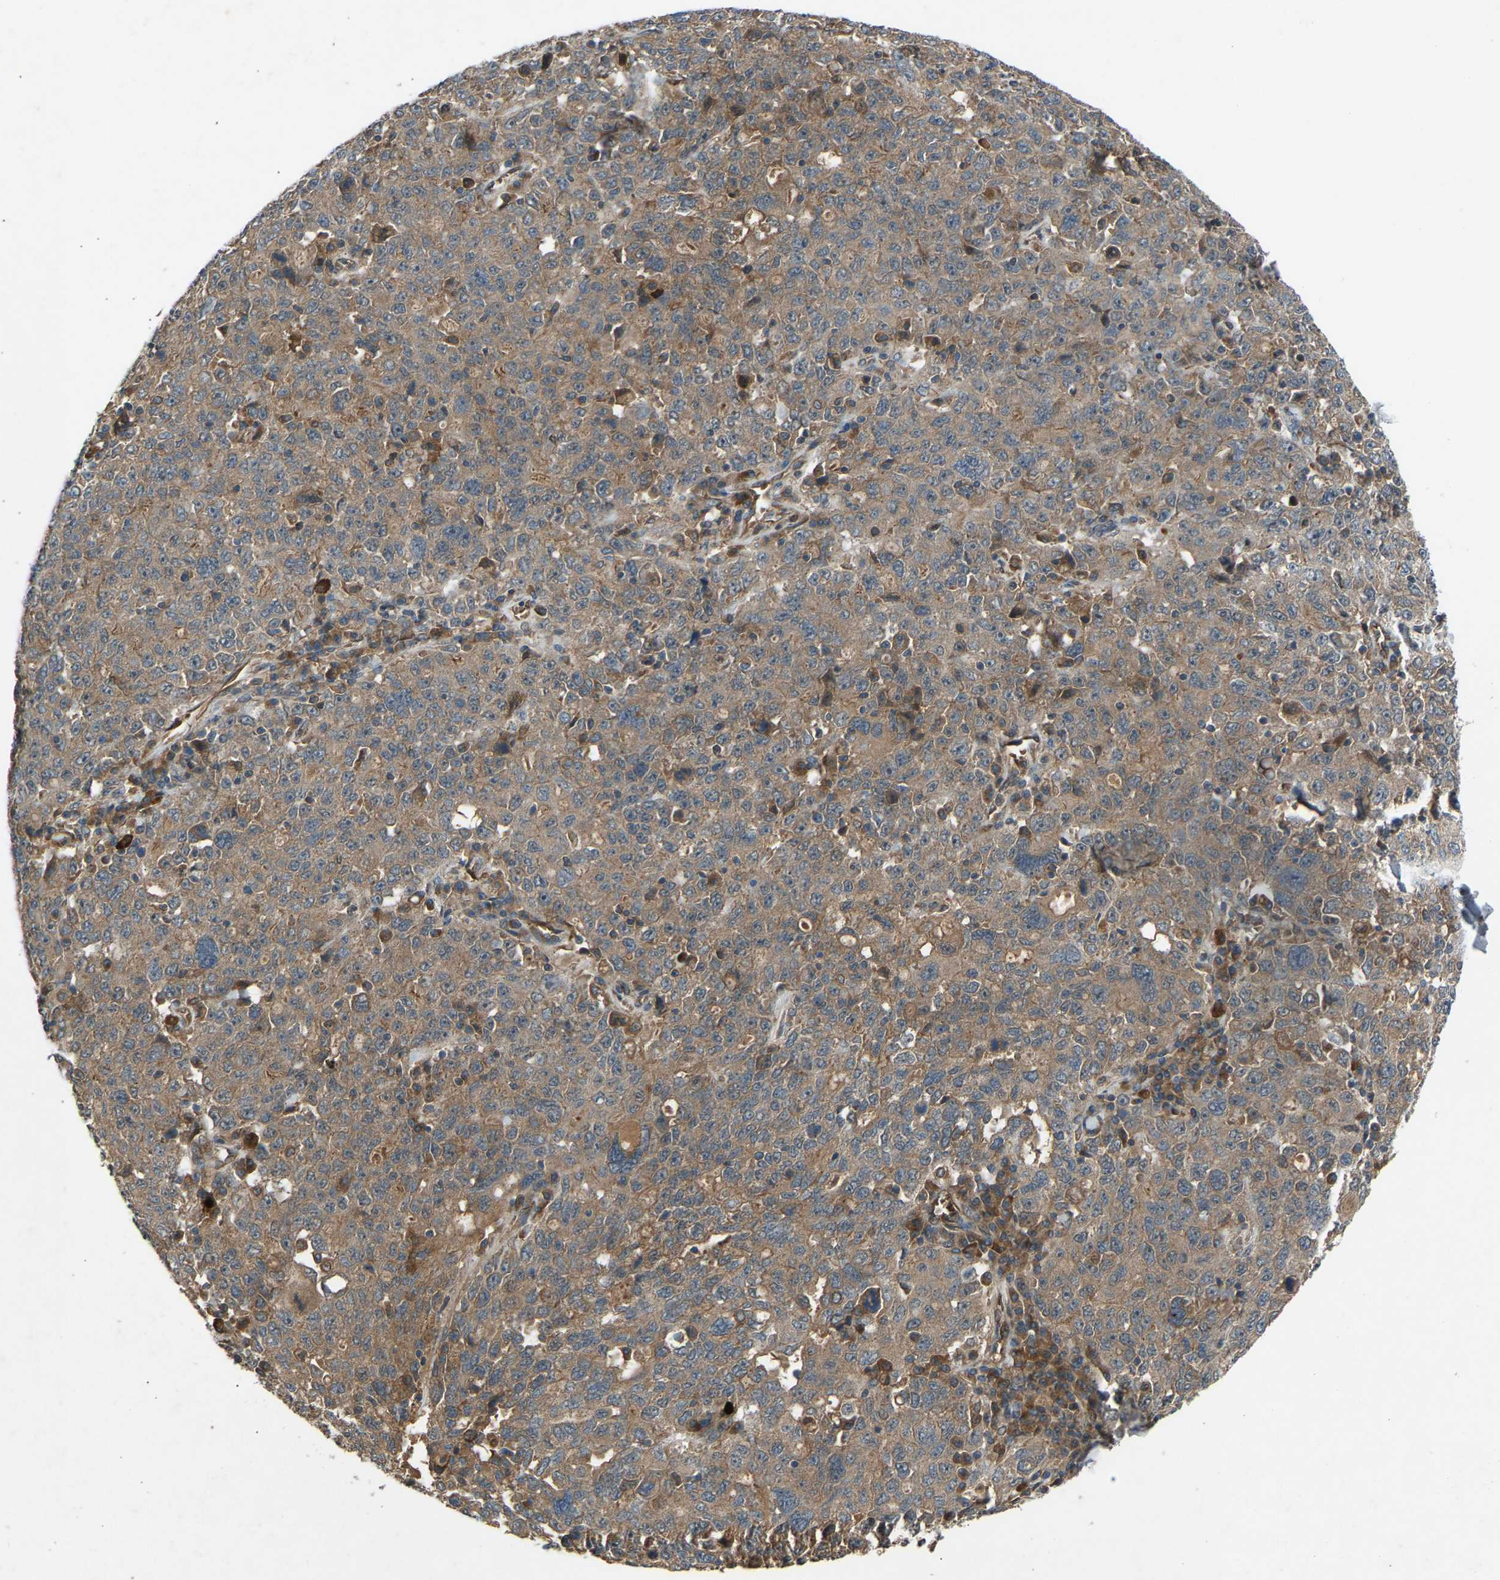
{"staining": {"intensity": "moderate", "quantity": ">75%", "location": "cytoplasmic/membranous"}, "tissue": "ovarian cancer", "cell_type": "Tumor cells", "image_type": "cancer", "snomed": [{"axis": "morphology", "description": "Carcinoma, endometroid"}, {"axis": "topography", "description": "Ovary"}], "caption": "Protein staining of ovarian endometroid carcinoma tissue displays moderate cytoplasmic/membranous positivity in approximately >75% of tumor cells.", "gene": "GAS2L1", "patient": {"sex": "female", "age": 62}}